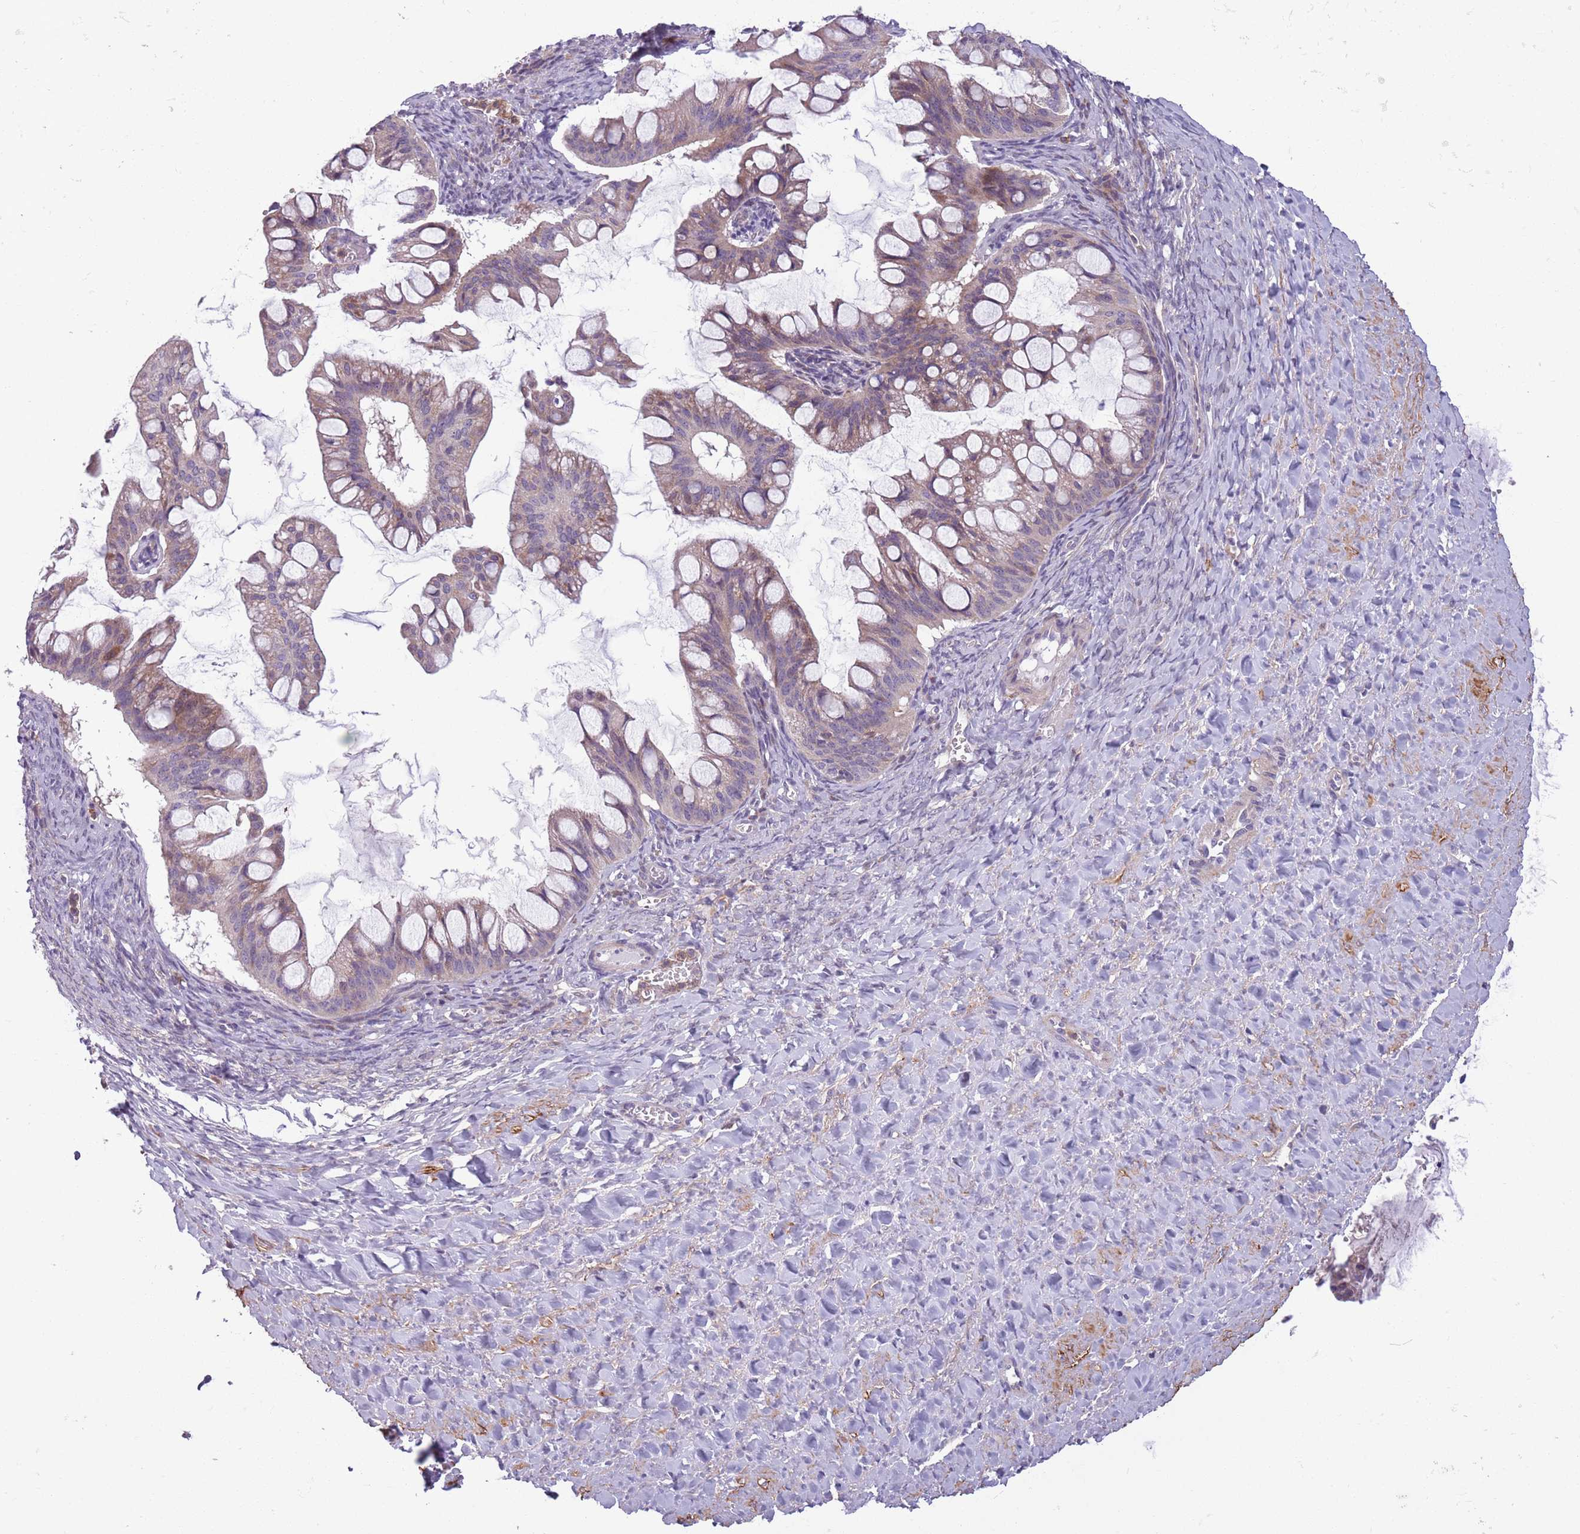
{"staining": {"intensity": "weak", "quantity": "<25%", "location": "cytoplasmic/membranous"}, "tissue": "ovarian cancer", "cell_type": "Tumor cells", "image_type": "cancer", "snomed": [{"axis": "morphology", "description": "Cystadenocarcinoma, mucinous, NOS"}, {"axis": "topography", "description": "Ovary"}], "caption": "Mucinous cystadenocarcinoma (ovarian) stained for a protein using immunohistochemistry (IHC) shows no positivity tumor cells.", "gene": "JAML", "patient": {"sex": "female", "age": 73}}